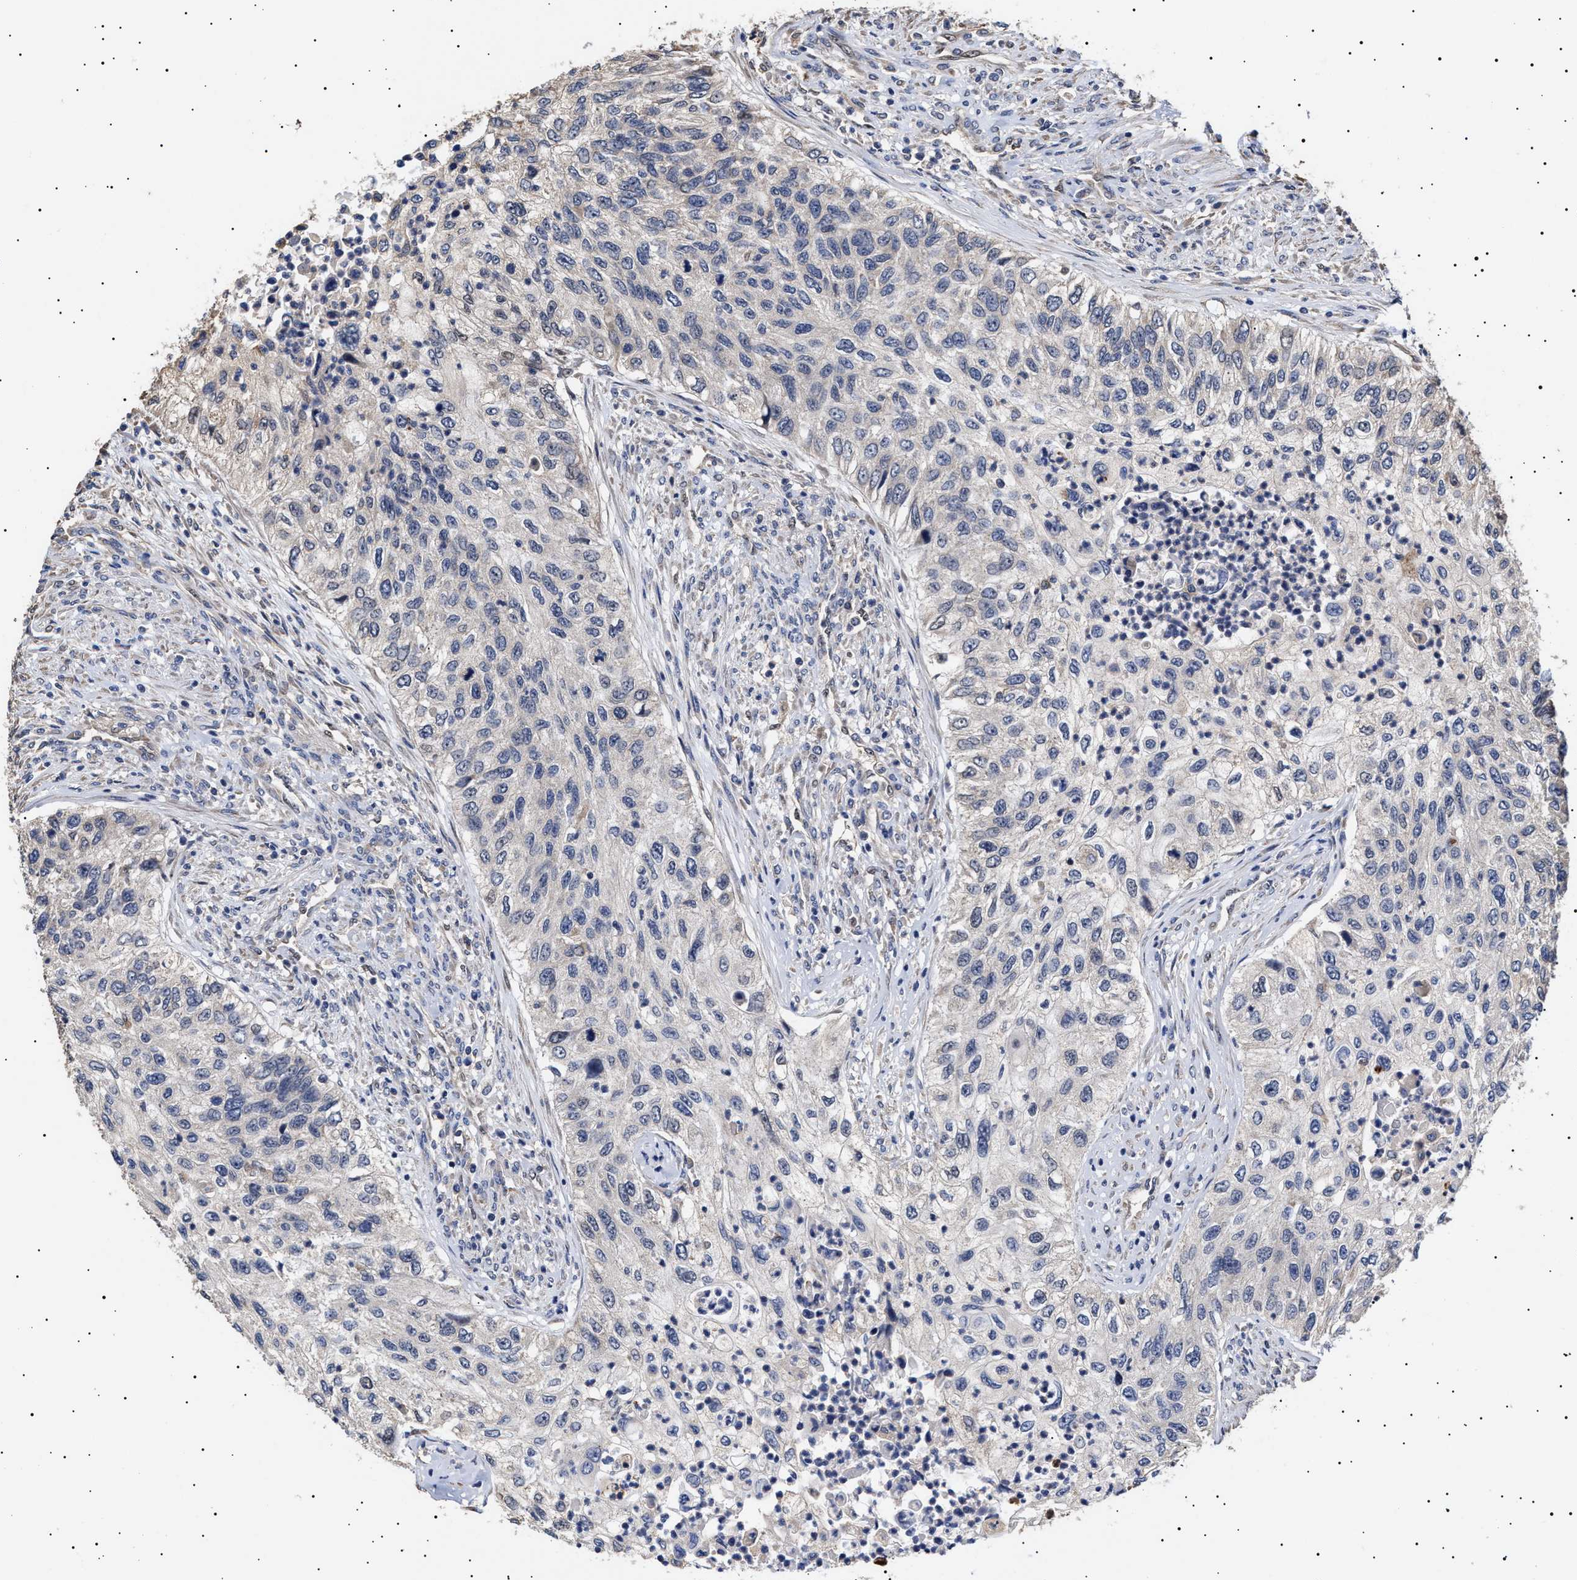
{"staining": {"intensity": "negative", "quantity": "none", "location": "none"}, "tissue": "urothelial cancer", "cell_type": "Tumor cells", "image_type": "cancer", "snomed": [{"axis": "morphology", "description": "Urothelial carcinoma, High grade"}, {"axis": "topography", "description": "Urinary bladder"}], "caption": "Urothelial cancer was stained to show a protein in brown. There is no significant expression in tumor cells.", "gene": "KRBA1", "patient": {"sex": "female", "age": 60}}